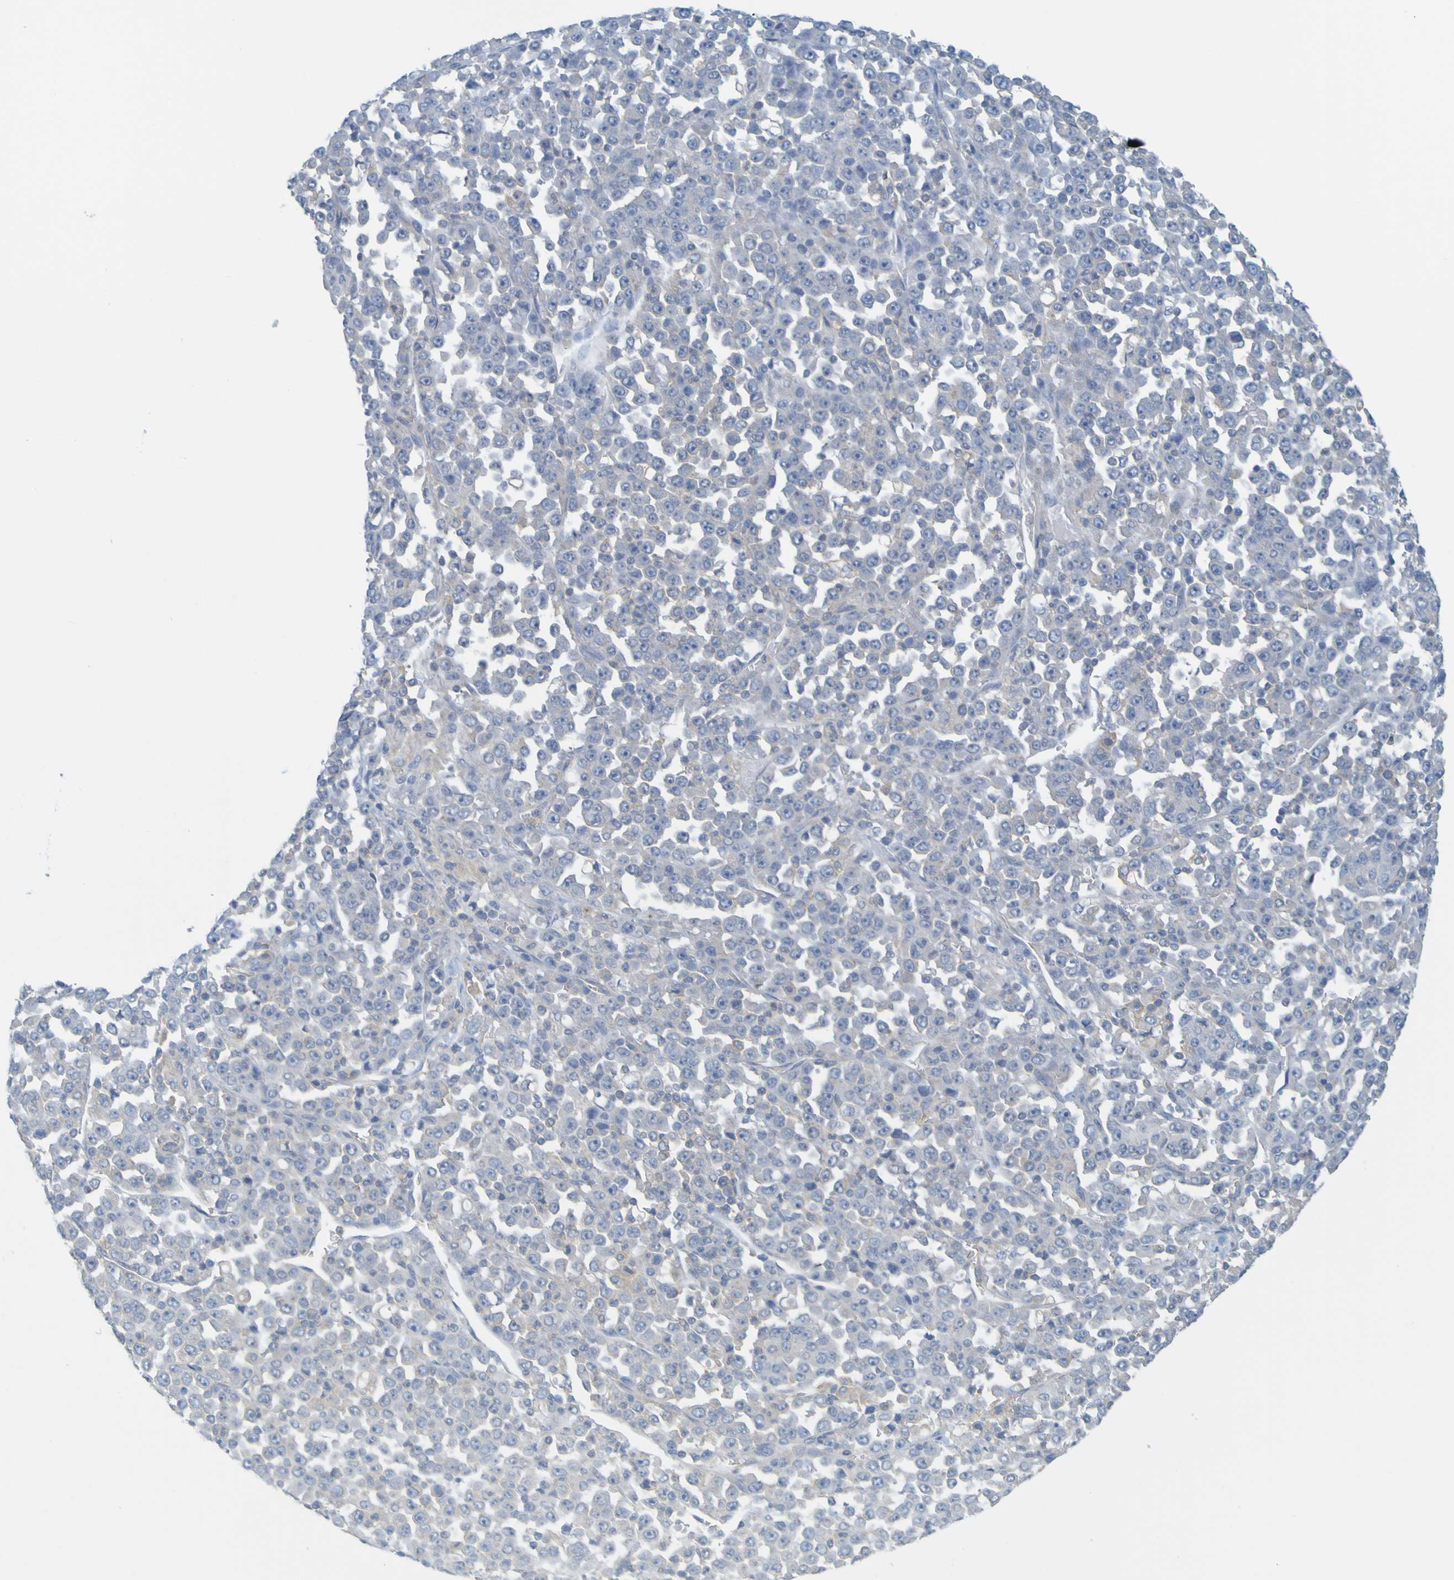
{"staining": {"intensity": "negative", "quantity": "none", "location": "none"}, "tissue": "stomach cancer", "cell_type": "Tumor cells", "image_type": "cancer", "snomed": [{"axis": "morphology", "description": "Normal tissue, NOS"}, {"axis": "morphology", "description": "Adenocarcinoma, NOS"}, {"axis": "topography", "description": "Stomach, upper"}, {"axis": "topography", "description": "Stomach"}], "caption": "High power microscopy photomicrograph of an immunohistochemistry histopathology image of stomach cancer, revealing no significant positivity in tumor cells. (DAB immunohistochemistry visualized using brightfield microscopy, high magnification).", "gene": "APPL1", "patient": {"sex": "male", "age": 59}}